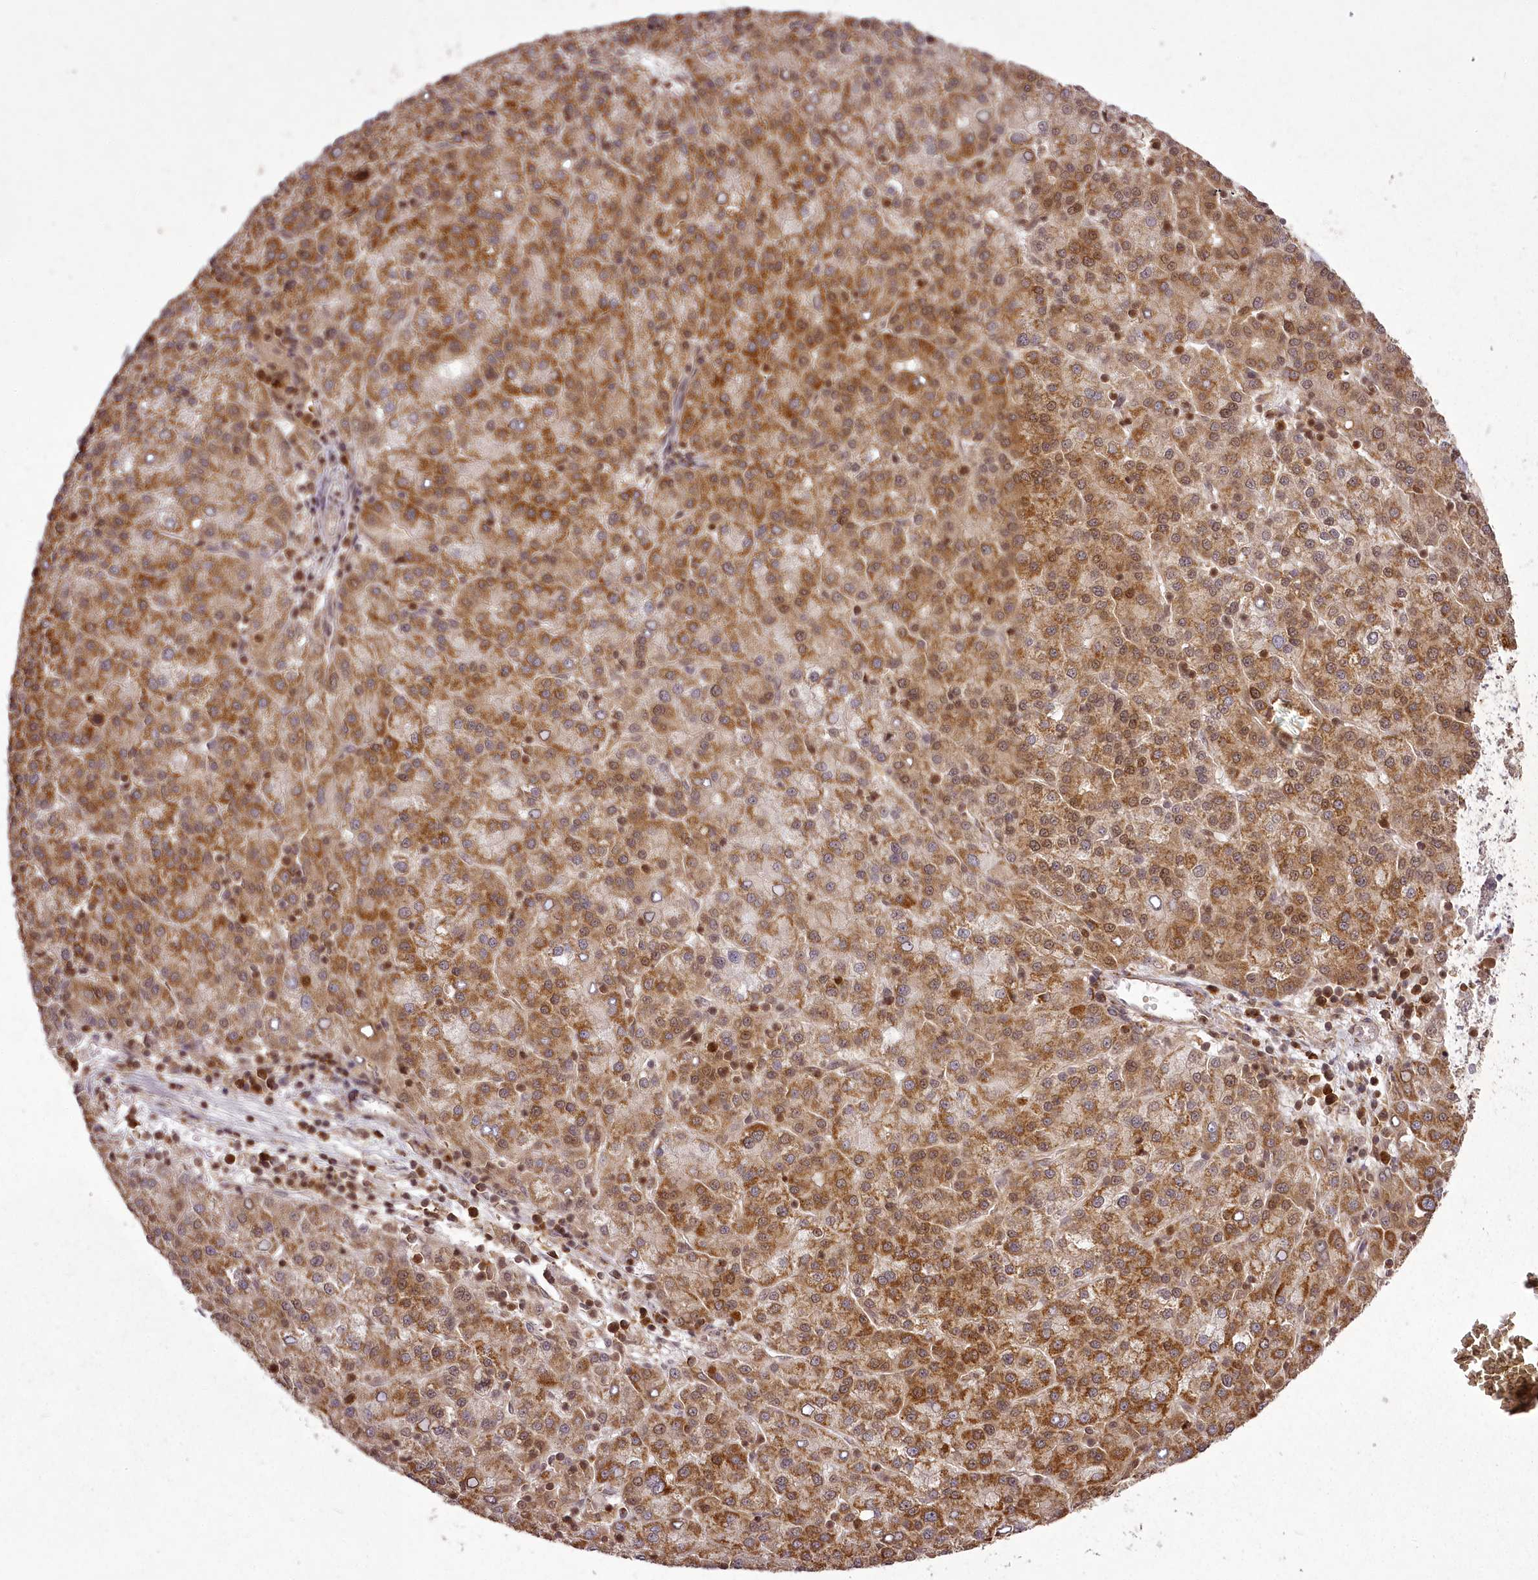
{"staining": {"intensity": "moderate", "quantity": ">75%", "location": "cytoplasmic/membranous"}, "tissue": "liver cancer", "cell_type": "Tumor cells", "image_type": "cancer", "snomed": [{"axis": "morphology", "description": "Carcinoma, Hepatocellular, NOS"}, {"axis": "topography", "description": "Liver"}], "caption": "Immunohistochemical staining of human liver cancer shows medium levels of moderate cytoplasmic/membranous expression in approximately >75% of tumor cells.", "gene": "CHCHD2", "patient": {"sex": "female", "age": 58}}